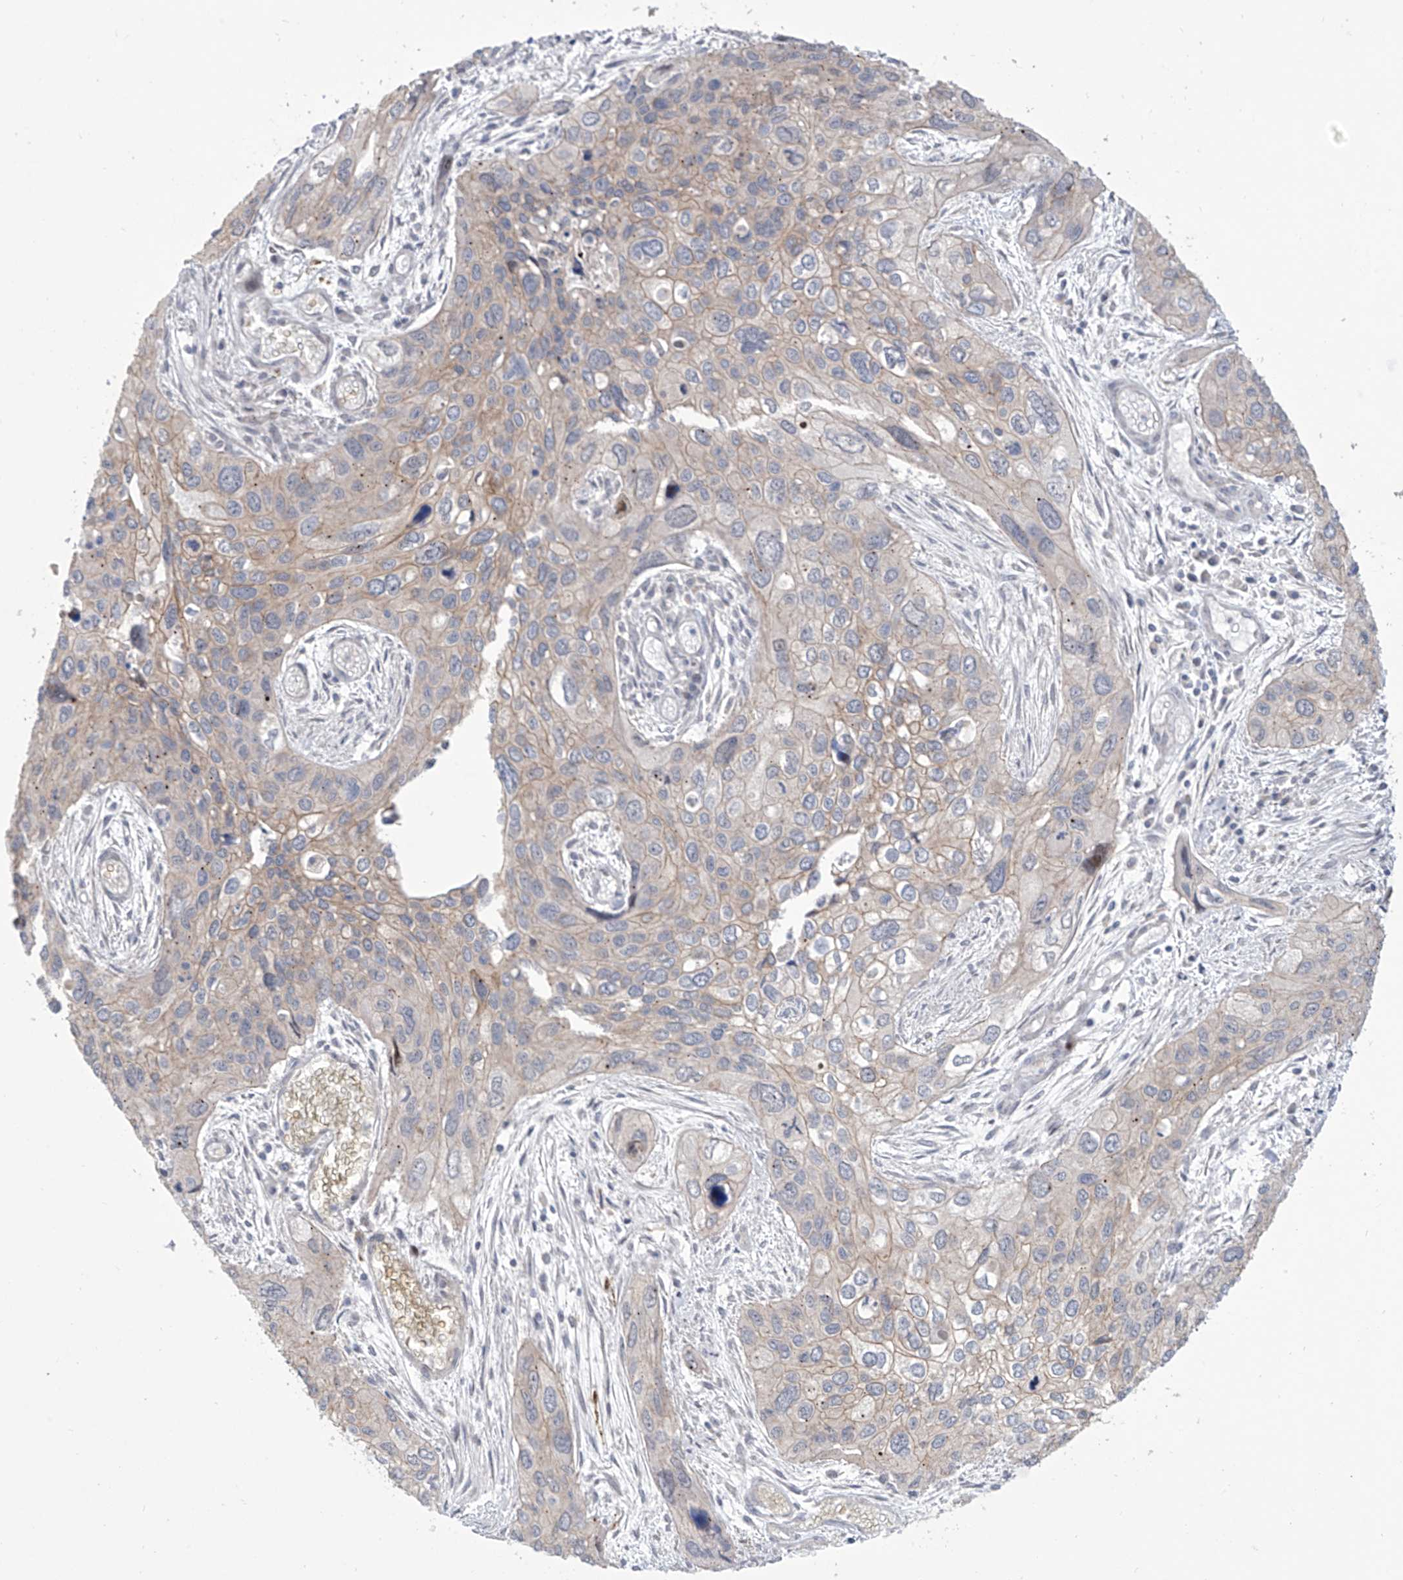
{"staining": {"intensity": "weak", "quantity": ">75%", "location": "cytoplasmic/membranous"}, "tissue": "cervical cancer", "cell_type": "Tumor cells", "image_type": "cancer", "snomed": [{"axis": "morphology", "description": "Squamous cell carcinoma, NOS"}, {"axis": "topography", "description": "Cervix"}], "caption": "Brown immunohistochemical staining in squamous cell carcinoma (cervical) reveals weak cytoplasmic/membranous staining in approximately >75% of tumor cells. (DAB = brown stain, brightfield microscopy at high magnification).", "gene": "LRRC1", "patient": {"sex": "female", "age": 55}}